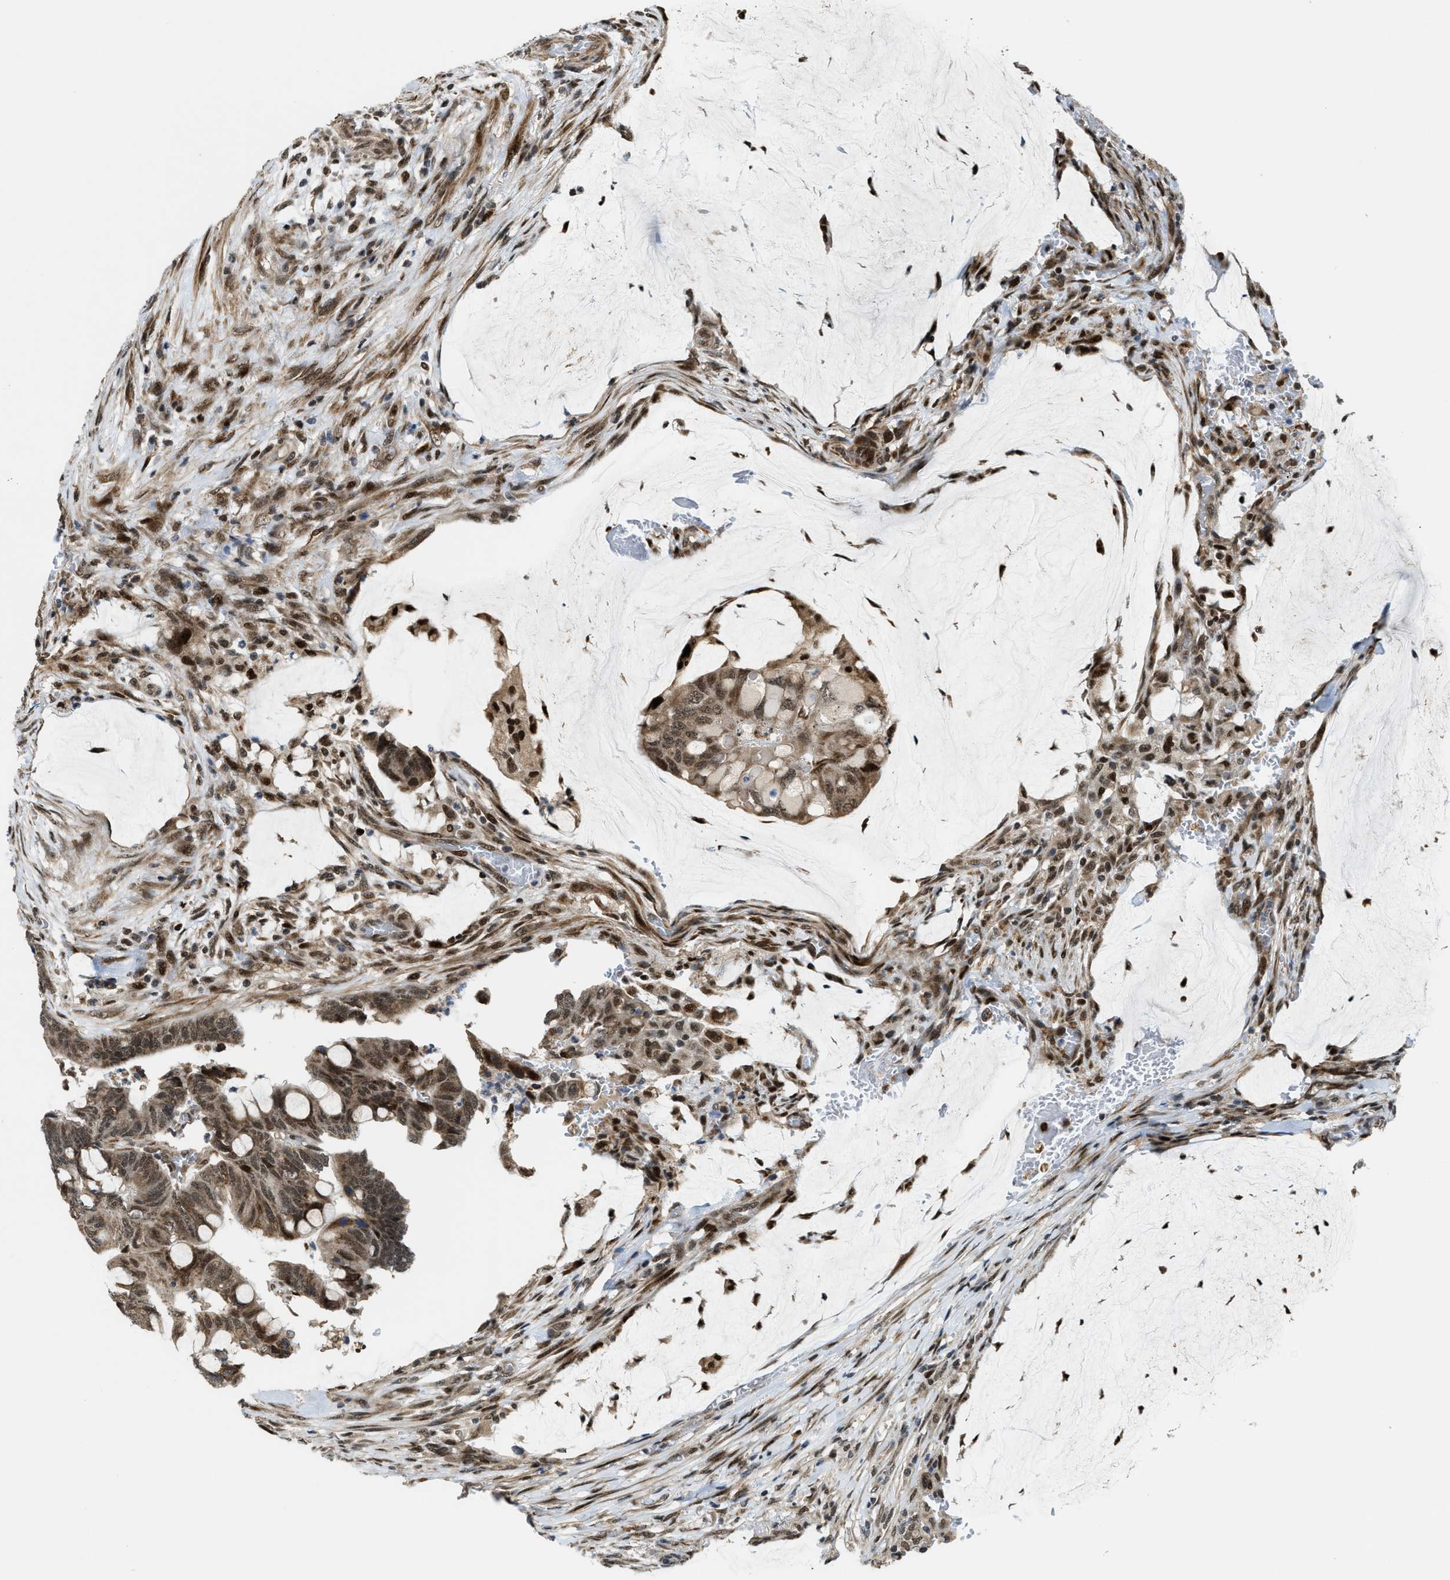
{"staining": {"intensity": "moderate", "quantity": ">75%", "location": "cytoplasmic/membranous,nuclear"}, "tissue": "colorectal cancer", "cell_type": "Tumor cells", "image_type": "cancer", "snomed": [{"axis": "morphology", "description": "Normal tissue, NOS"}, {"axis": "morphology", "description": "Adenocarcinoma, NOS"}, {"axis": "topography", "description": "Rectum"}, {"axis": "topography", "description": "Peripheral nerve tissue"}], "caption": "A photomicrograph showing moderate cytoplasmic/membranous and nuclear staining in approximately >75% of tumor cells in colorectal cancer, as visualized by brown immunohistochemical staining.", "gene": "ZNF250", "patient": {"sex": "male", "age": 92}}